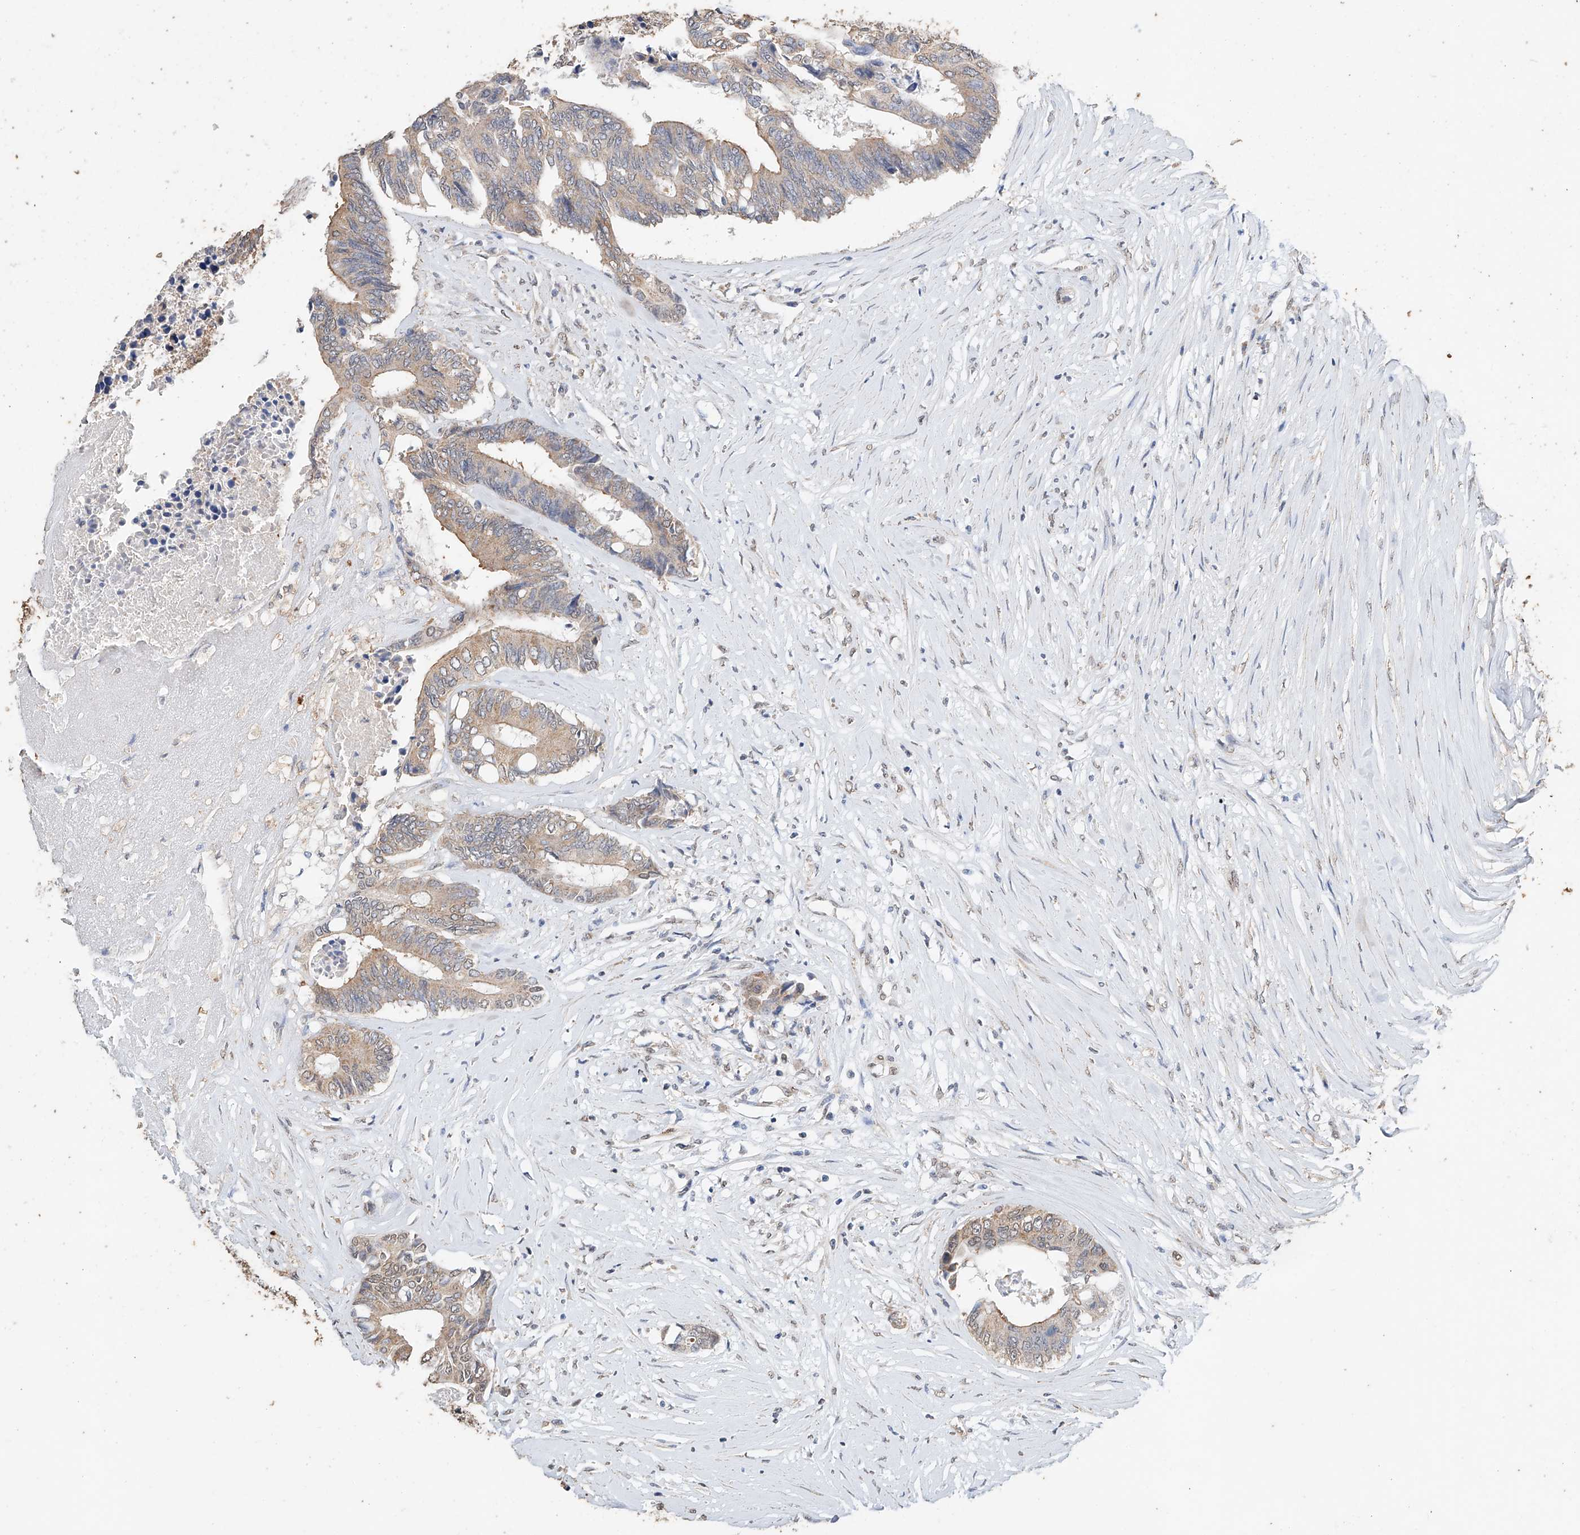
{"staining": {"intensity": "weak", "quantity": ">75%", "location": "cytoplasmic/membranous"}, "tissue": "colorectal cancer", "cell_type": "Tumor cells", "image_type": "cancer", "snomed": [{"axis": "morphology", "description": "Adenocarcinoma, NOS"}, {"axis": "topography", "description": "Rectum"}], "caption": "A photomicrograph of adenocarcinoma (colorectal) stained for a protein shows weak cytoplasmic/membranous brown staining in tumor cells. (brown staining indicates protein expression, while blue staining denotes nuclei).", "gene": "CERS4", "patient": {"sex": "male", "age": 63}}